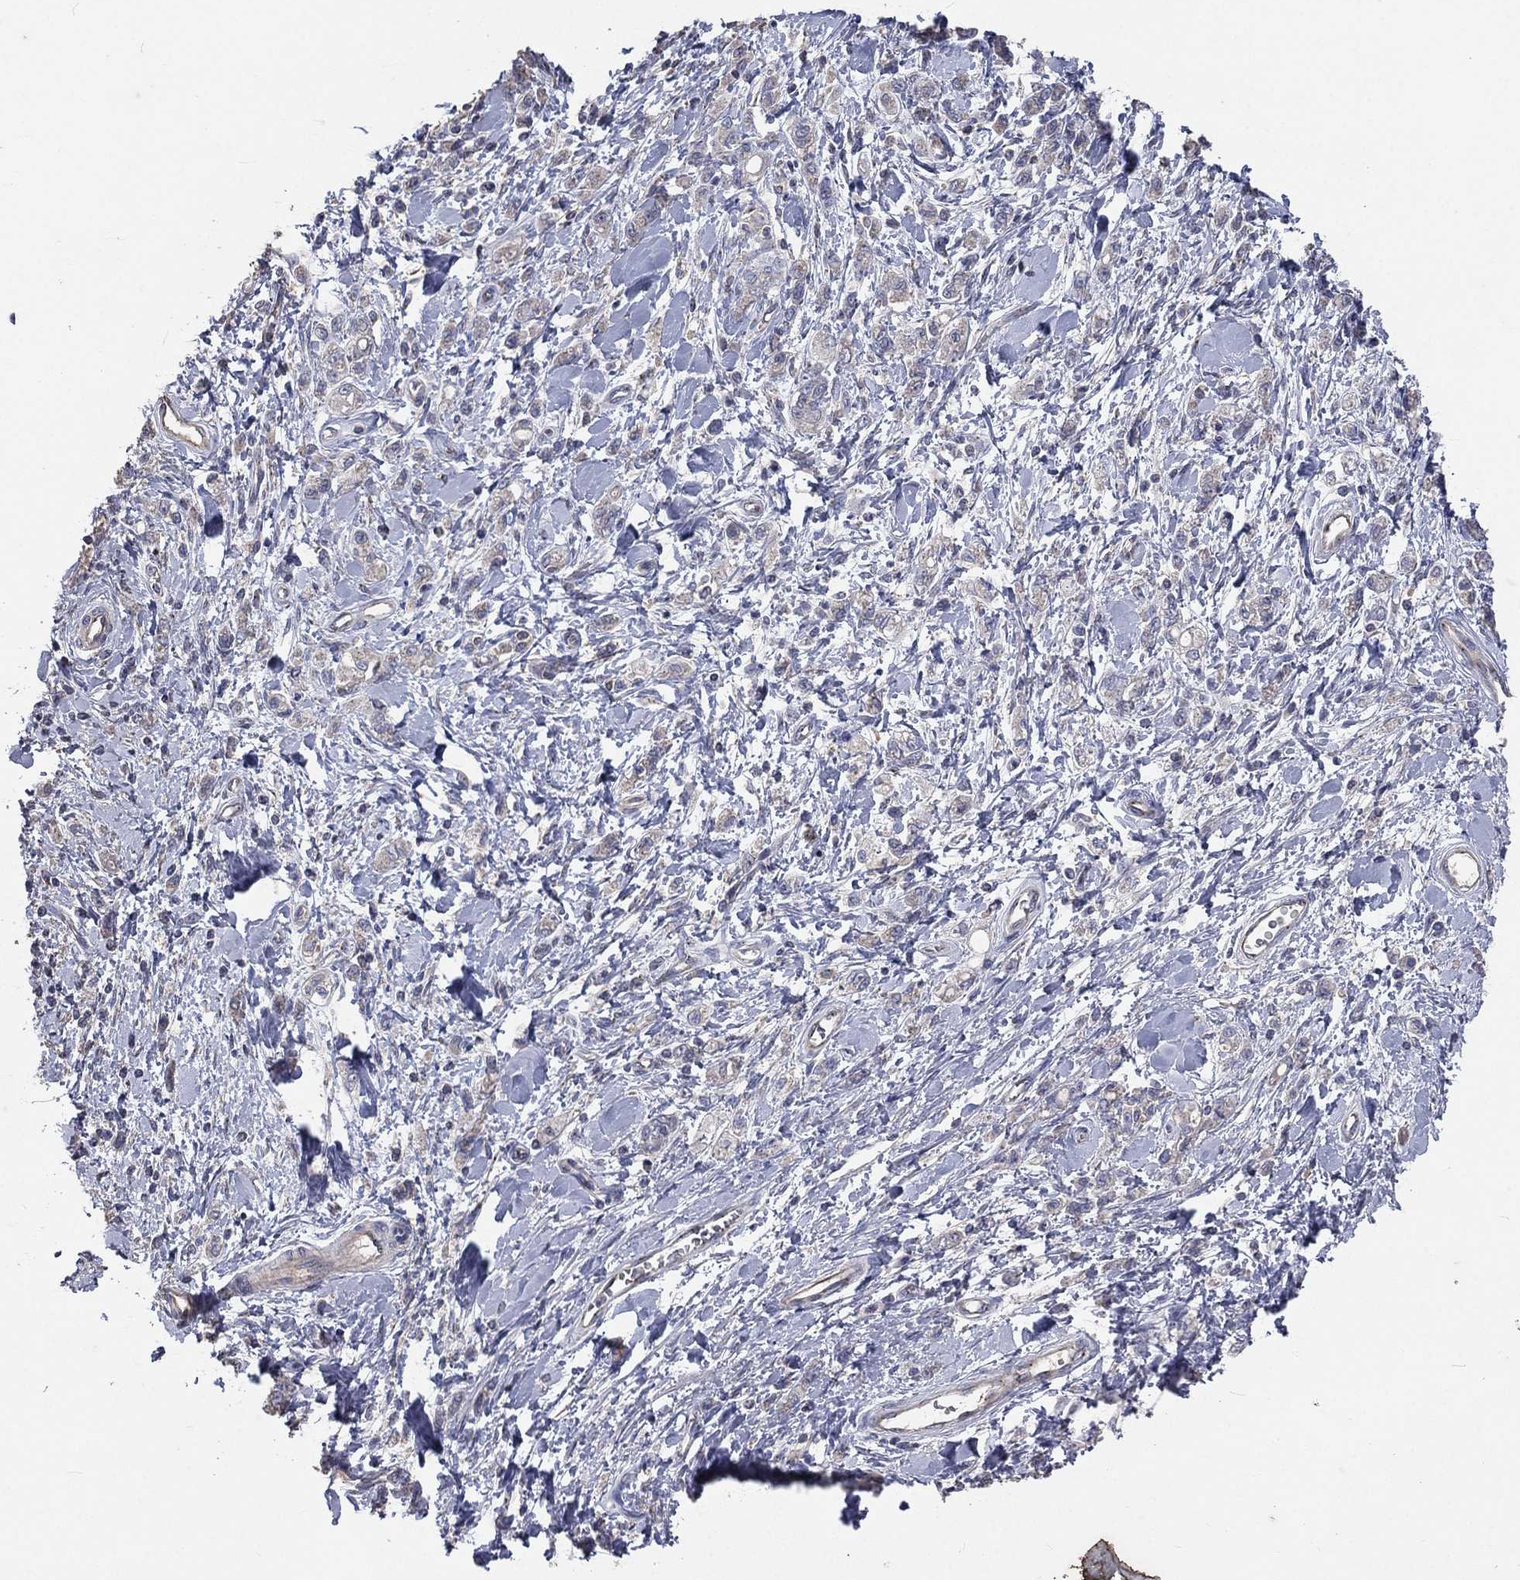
{"staining": {"intensity": "negative", "quantity": "none", "location": "none"}, "tissue": "stomach cancer", "cell_type": "Tumor cells", "image_type": "cancer", "snomed": [{"axis": "morphology", "description": "Adenocarcinoma, NOS"}, {"axis": "topography", "description": "Stomach"}], "caption": "Immunohistochemistry of stomach adenocarcinoma exhibits no positivity in tumor cells.", "gene": "CROCC", "patient": {"sex": "male", "age": 77}}